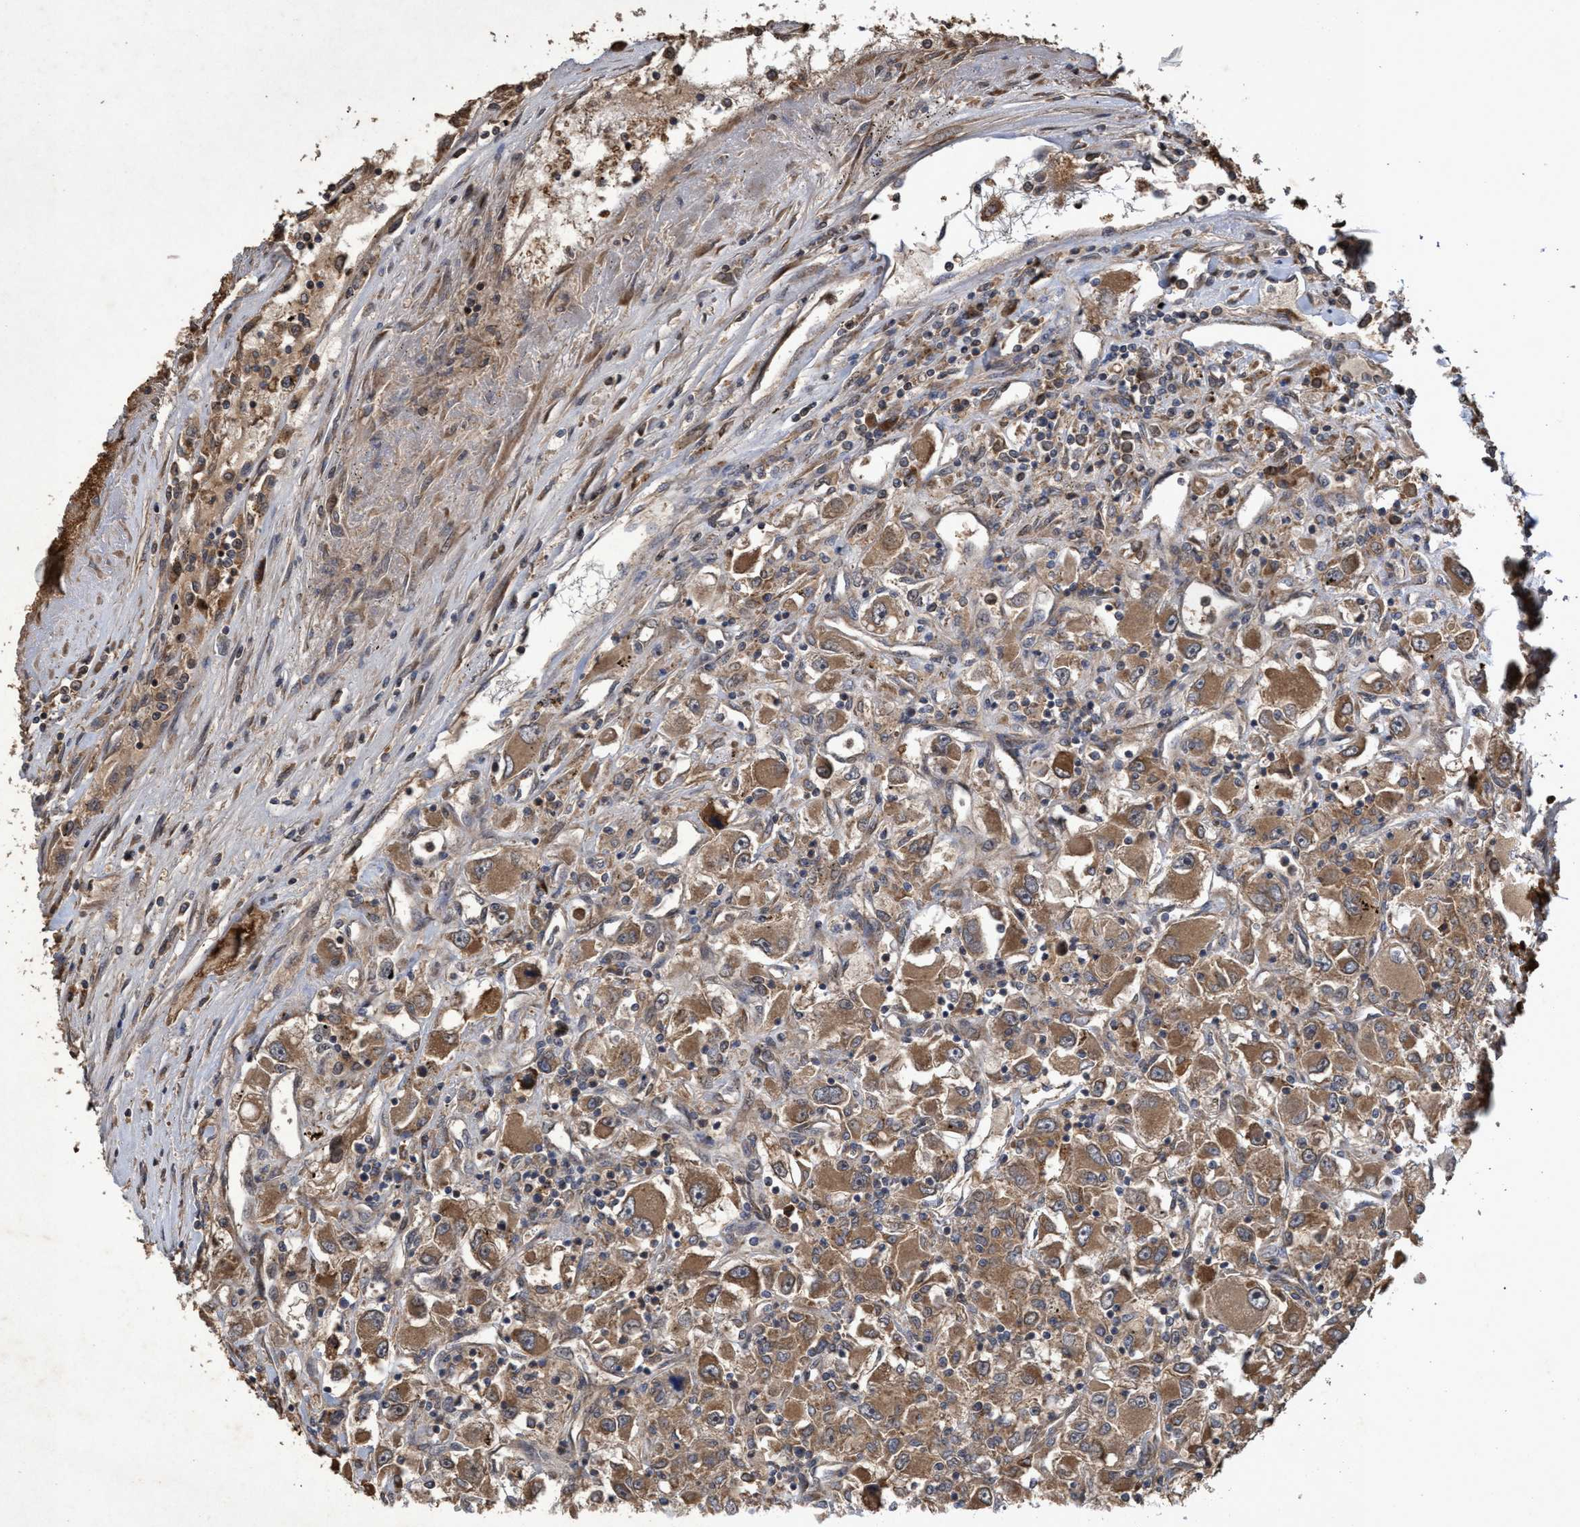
{"staining": {"intensity": "moderate", "quantity": ">75%", "location": "cytoplasmic/membranous"}, "tissue": "renal cancer", "cell_type": "Tumor cells", "image_type": "cancer", "snomed": [{"axis": "morphology", "description": "Adenocarcinoma, NOS"}, {"axis": "topography", "description": "Kidney"}], "caption": "Moderate cytoplasmic/membranous positivity is seen in about >75% of tumor cells in renal adenocarcinoma.", "gene": "CHMP6", "patient": {"sex": "female", "age": 52}}